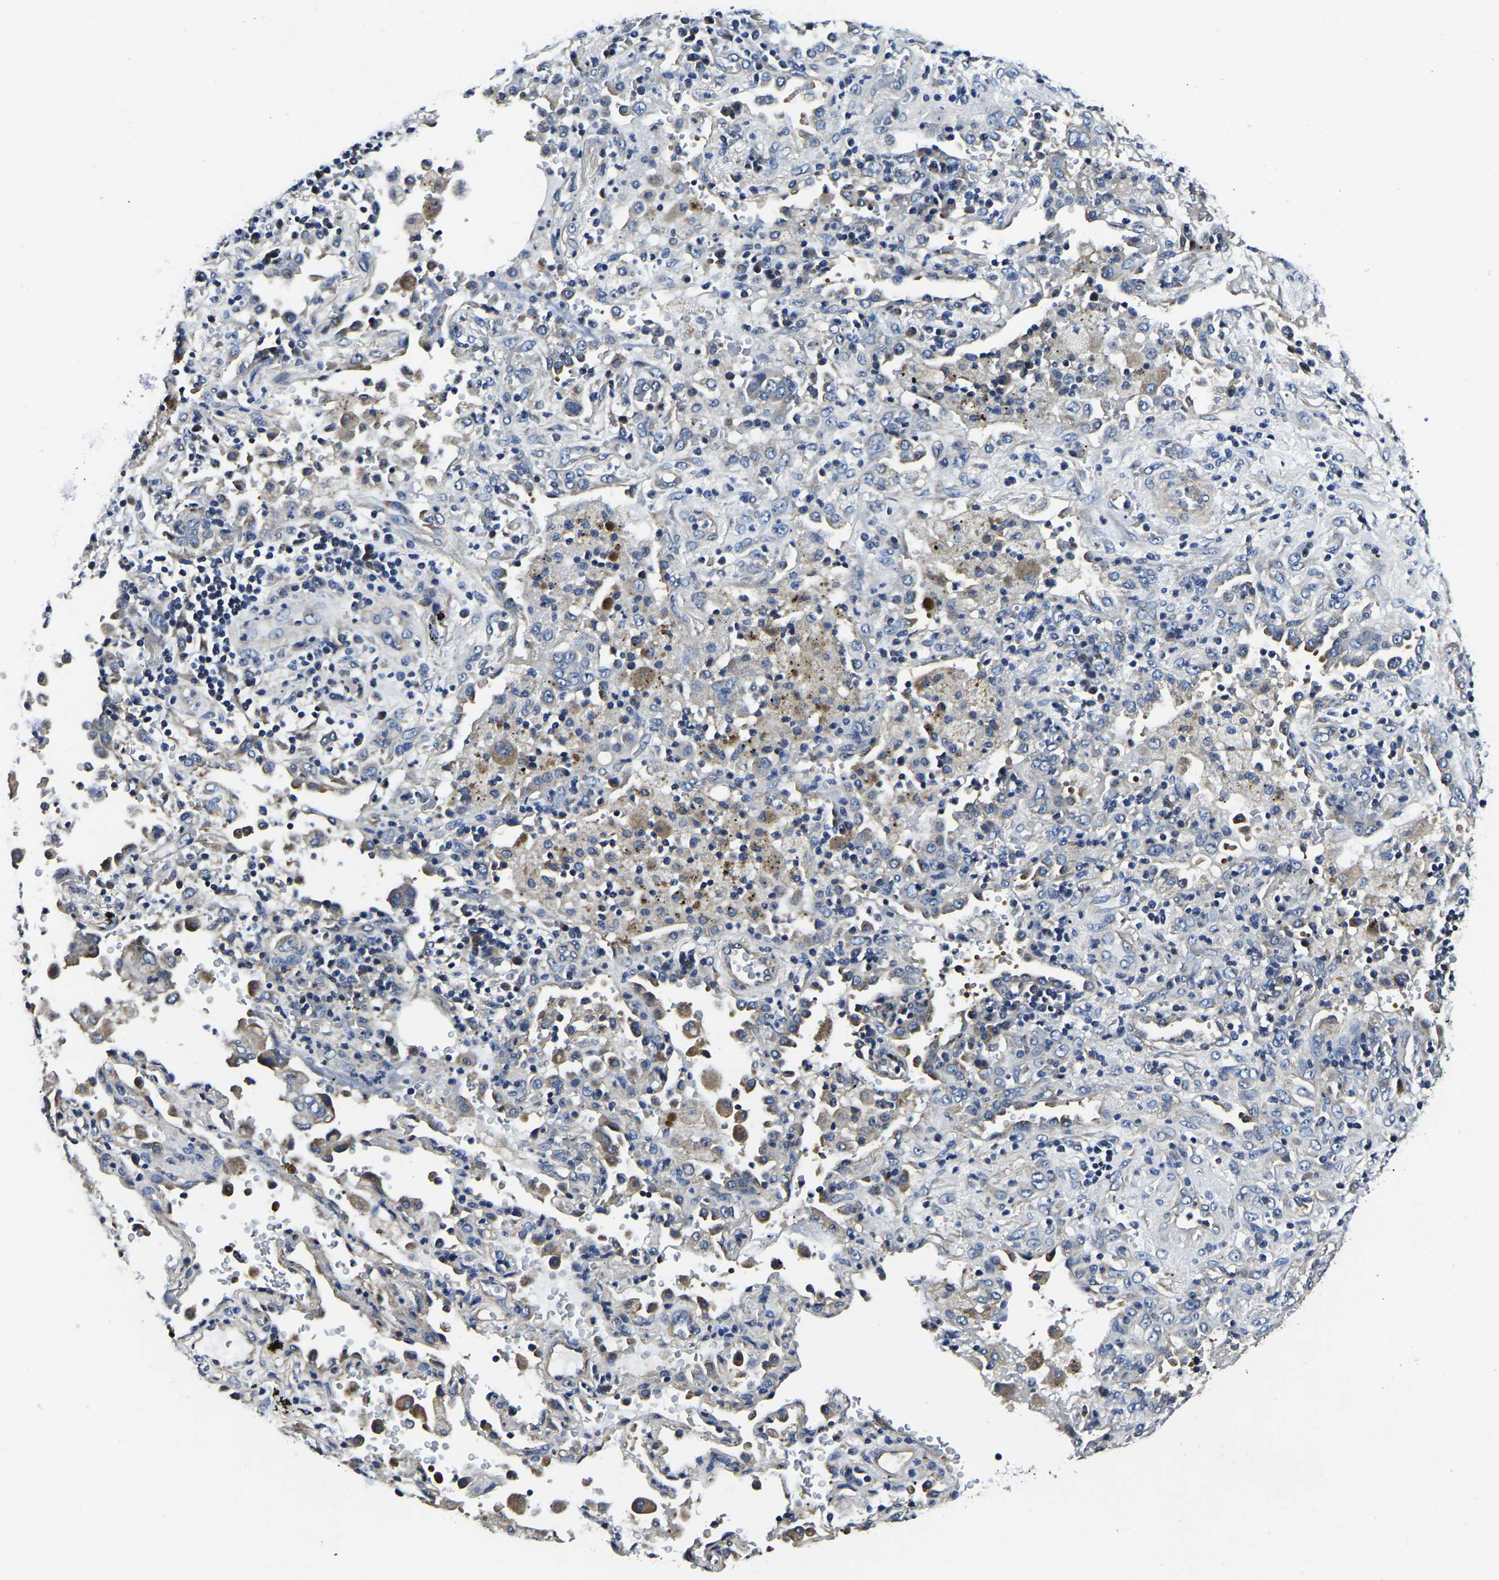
{"staining": {"intensity": "negative", "quantity": "none", "location": "none"}, "tissue": "lung cancer", "cell_type": "Tumor cells", "image_type": "cancer", "snomed": [{"axis": "morphology", "description": "Adenocarcinoma, NOS"}, {"axis": "topography", "description": "Lung"}], "caption": "Immunohistochemical staining of lung cancer (adenocarcinoma) displays no significant staining in tumor cells.", "gene": "KCTD17", "patient": {"sex": "male", "age": 64}}